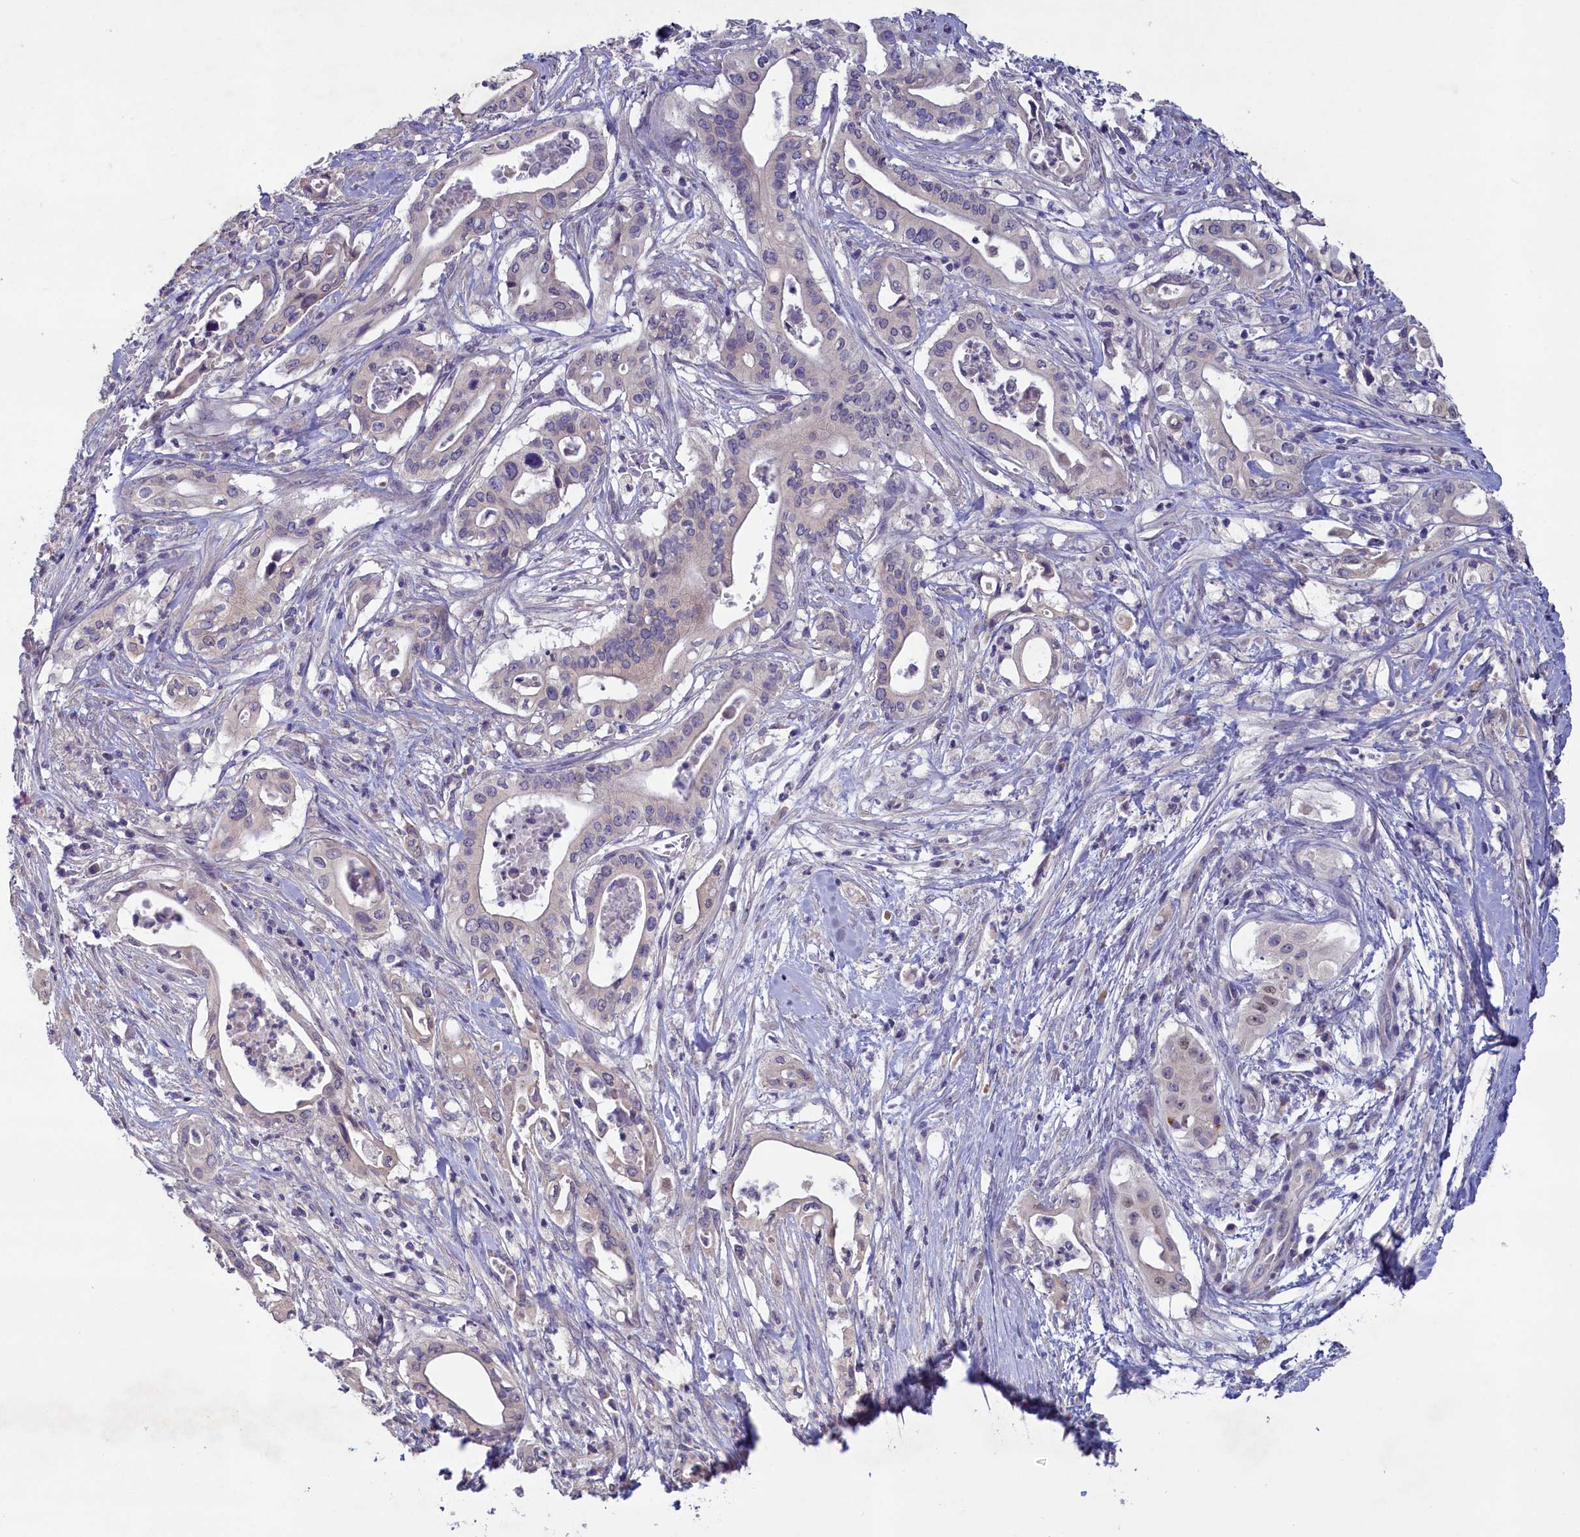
{"staining": {"intensity": "negative", "quantity": "none", "location": "none"}, "tissue": "pancreatic cancer", "cell_type": "Tumor cells", "image_type": "cancer", "snomed": [{"axis": "morphology", "description": "Adenocarcinoma, NOS"}, {"axis": "topography", "description": "Pancreas"}], "caption": "Immunohistochemistry (IHC) micrograph of human pancreatic cancer stained for a protein (brown), which reveals no positivity in tumor cells.", "gene": "ATF7IP2", "patient": {"sex": "female", "age": 77}}